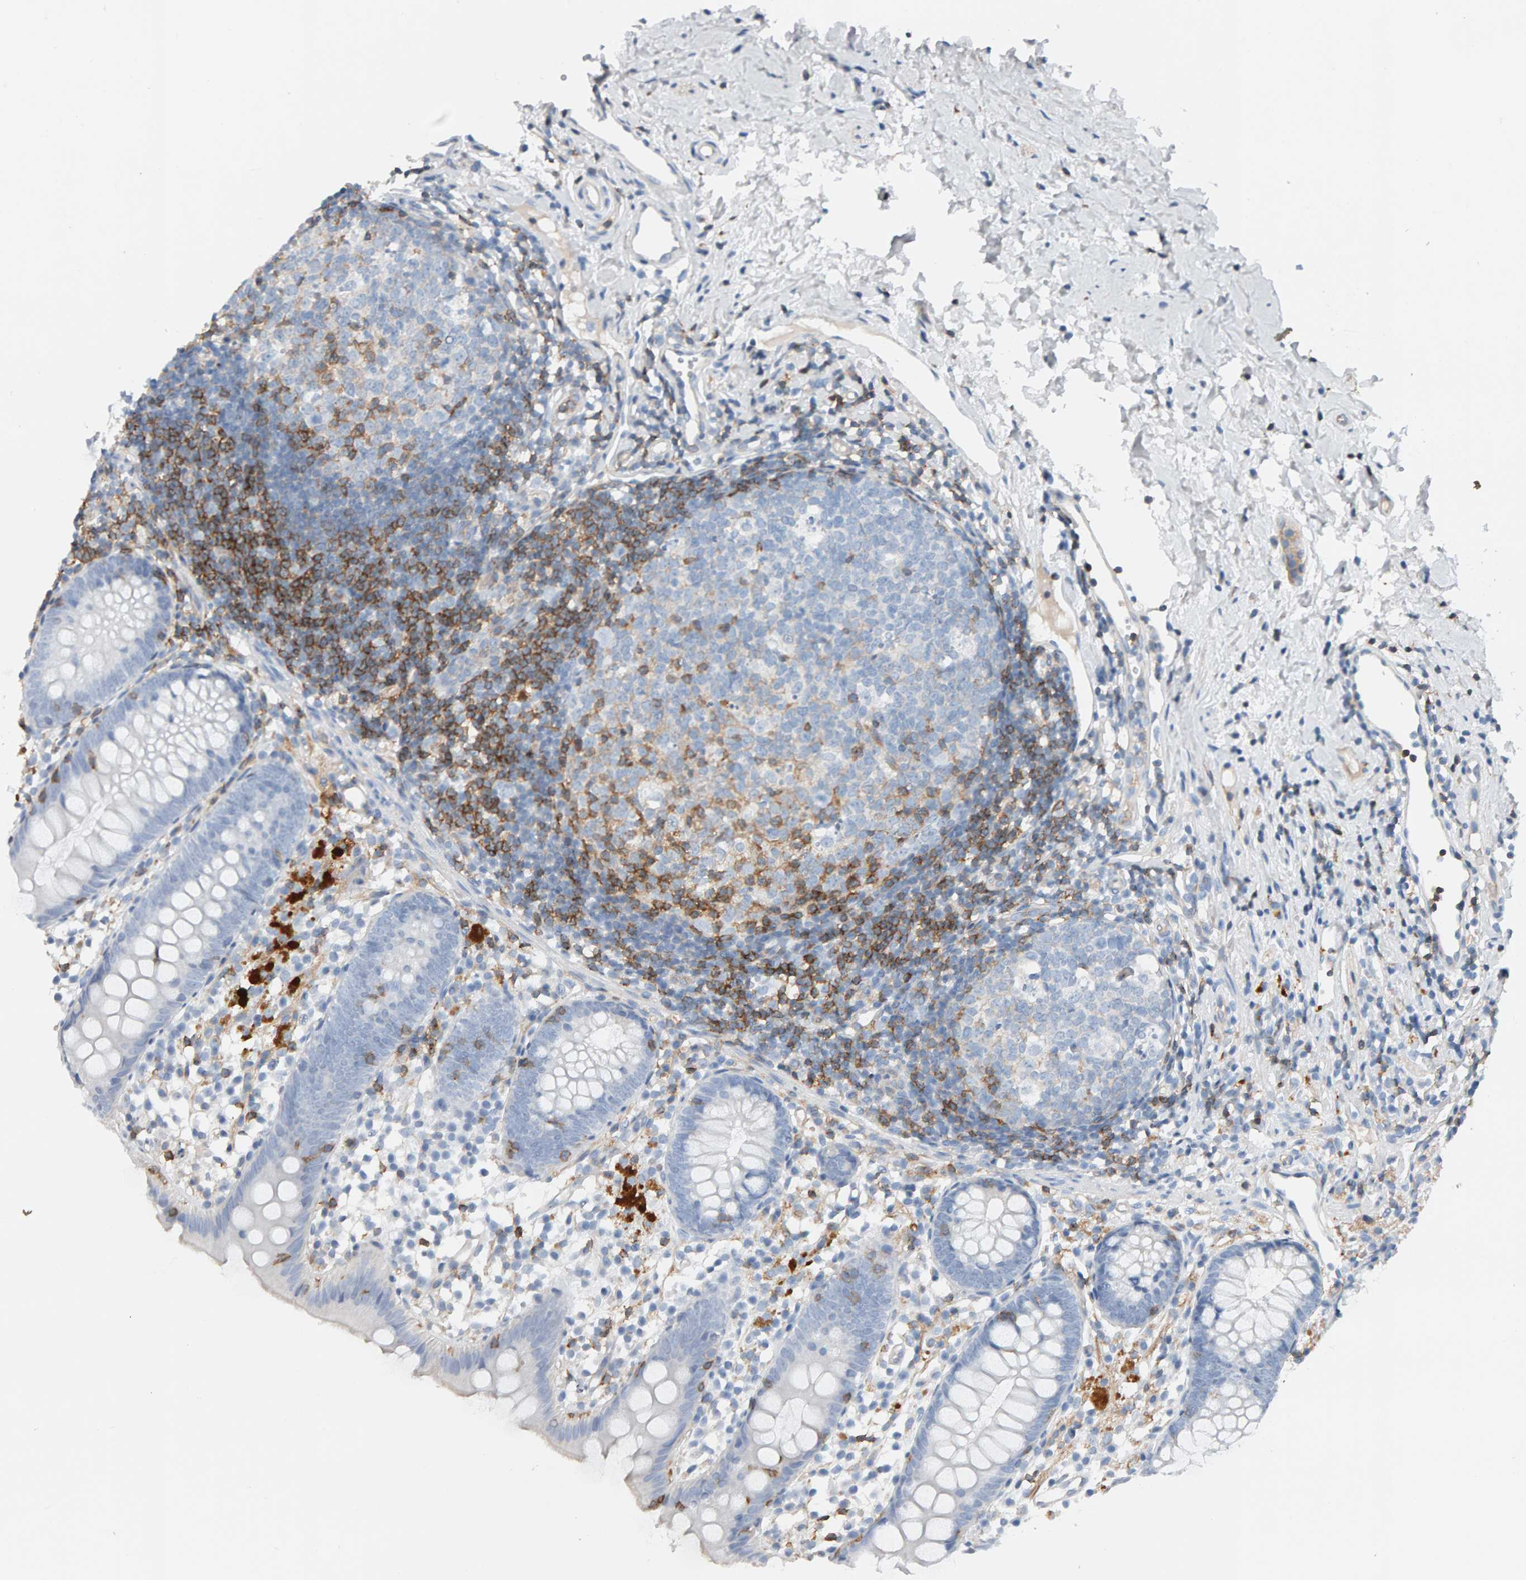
{"staining": {"intensity": "negative", "quantity": "none", "location": "none"}, "tissue": "appendix", "cell_type": "Glandular cells", "image_type": "normal", "snomed": [{"axis": "morphology", "description": "Normal tissue, NOS"}, {"axis": "topography", "description": "Appendix"}], "caption": "High magnification brightfield microscopy of benign appendix stained with DAB (3,3'-diaminobenzidine) (brown) and counterstained with hematoxylin (blue): glandular cells show no significant positivity.", "gene": "FYN", "patient": {"sex": "female", "age": 20}}